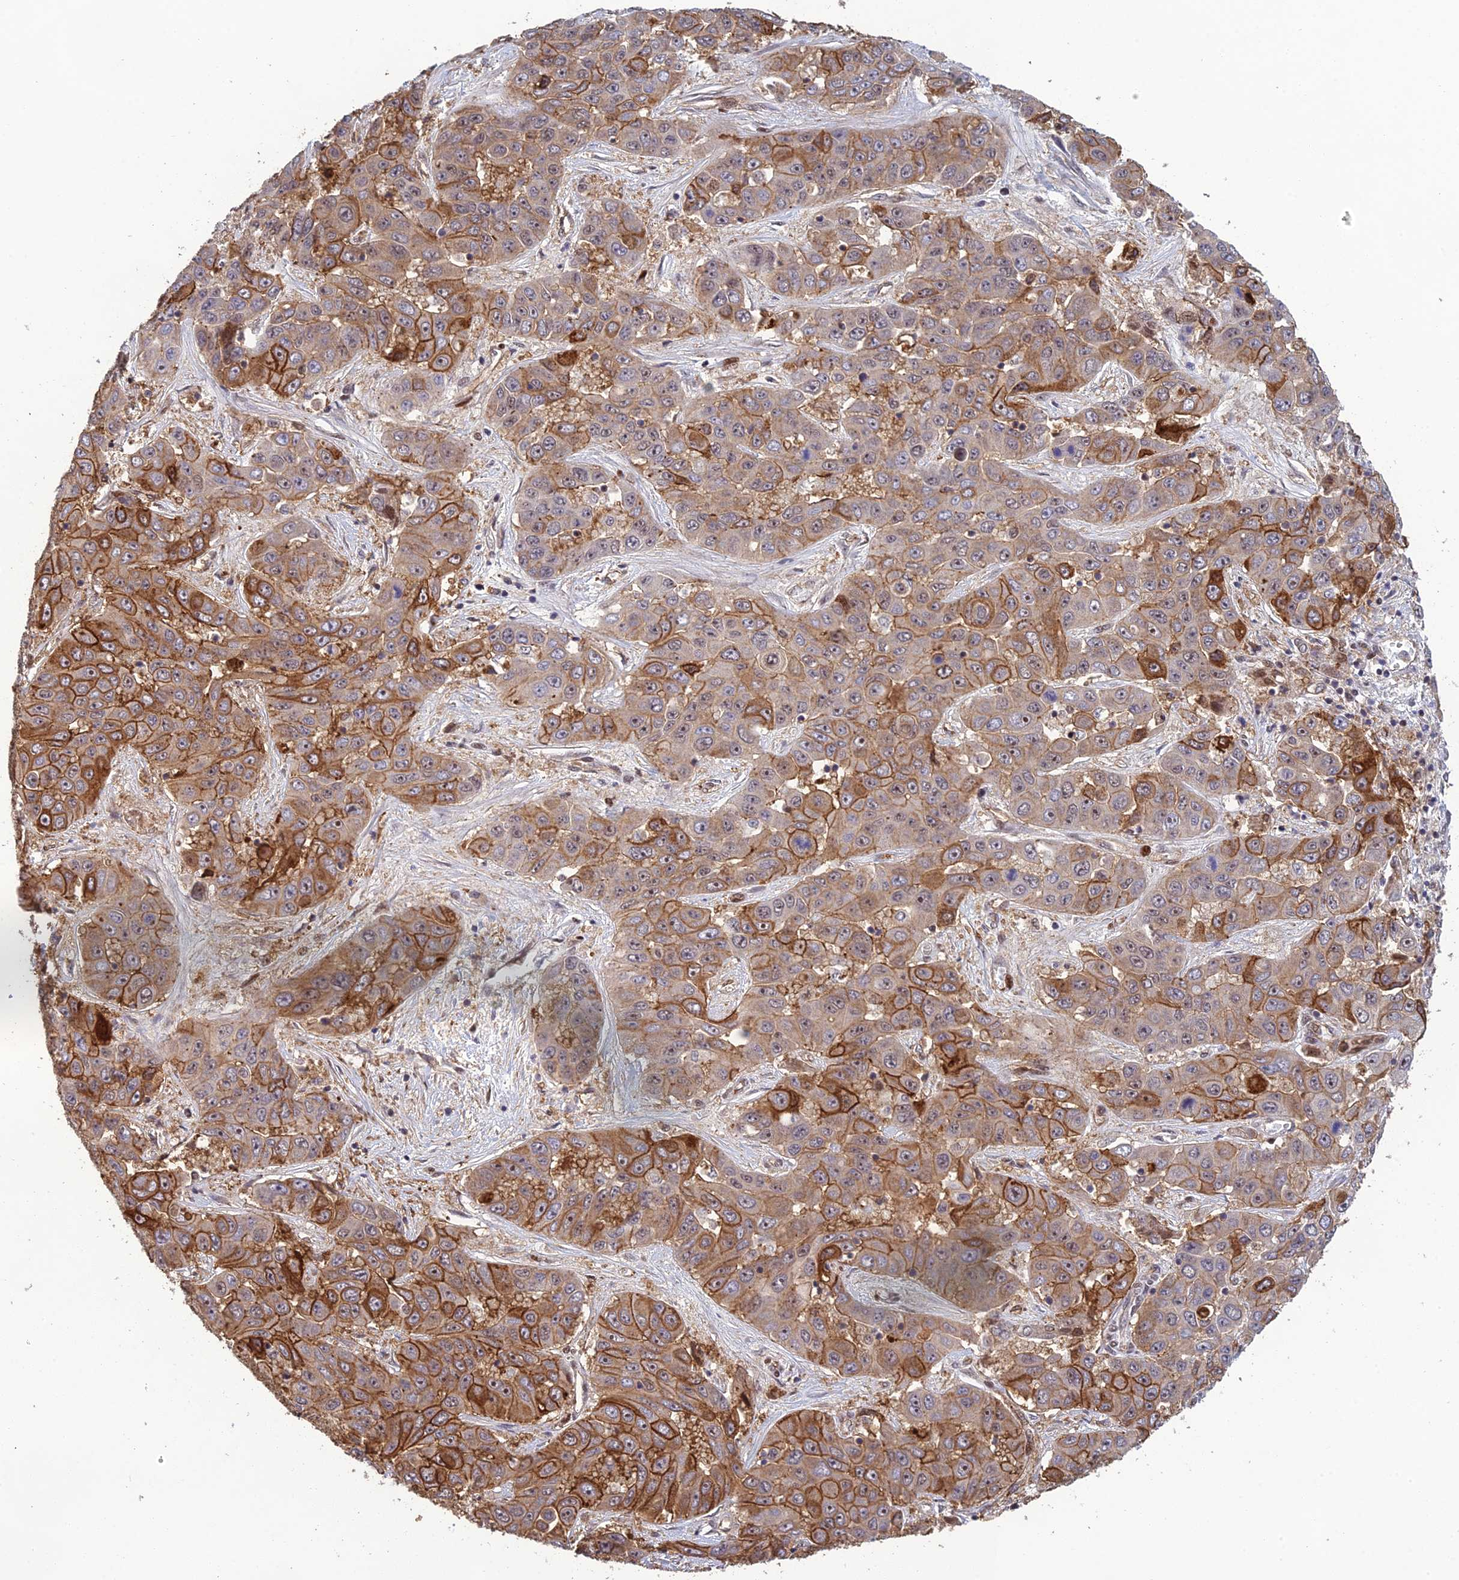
{"staining": {"intensity": "moderate", "quantity": ">75%", "location": "cytoplasmic/membranous,nuclear"}, "tissue": "liver cancer", "cell_type": "Tumor cells", "image_type": "cancer", "snomed": [{"axis": "morphology", "description": "Cholangiocarcinoma"}, {"axis": "topography", "description": "Liver"}], "caption": "Immunohistochemical staining of human liver cancer (cholangiocarcinoma) reveals moderate cytoplasmic/membranous and nuclear protein positivity in about >75% of tumor cells.", "gene": "RANBP3", "patient": {"sex": "female", "age": 52}}